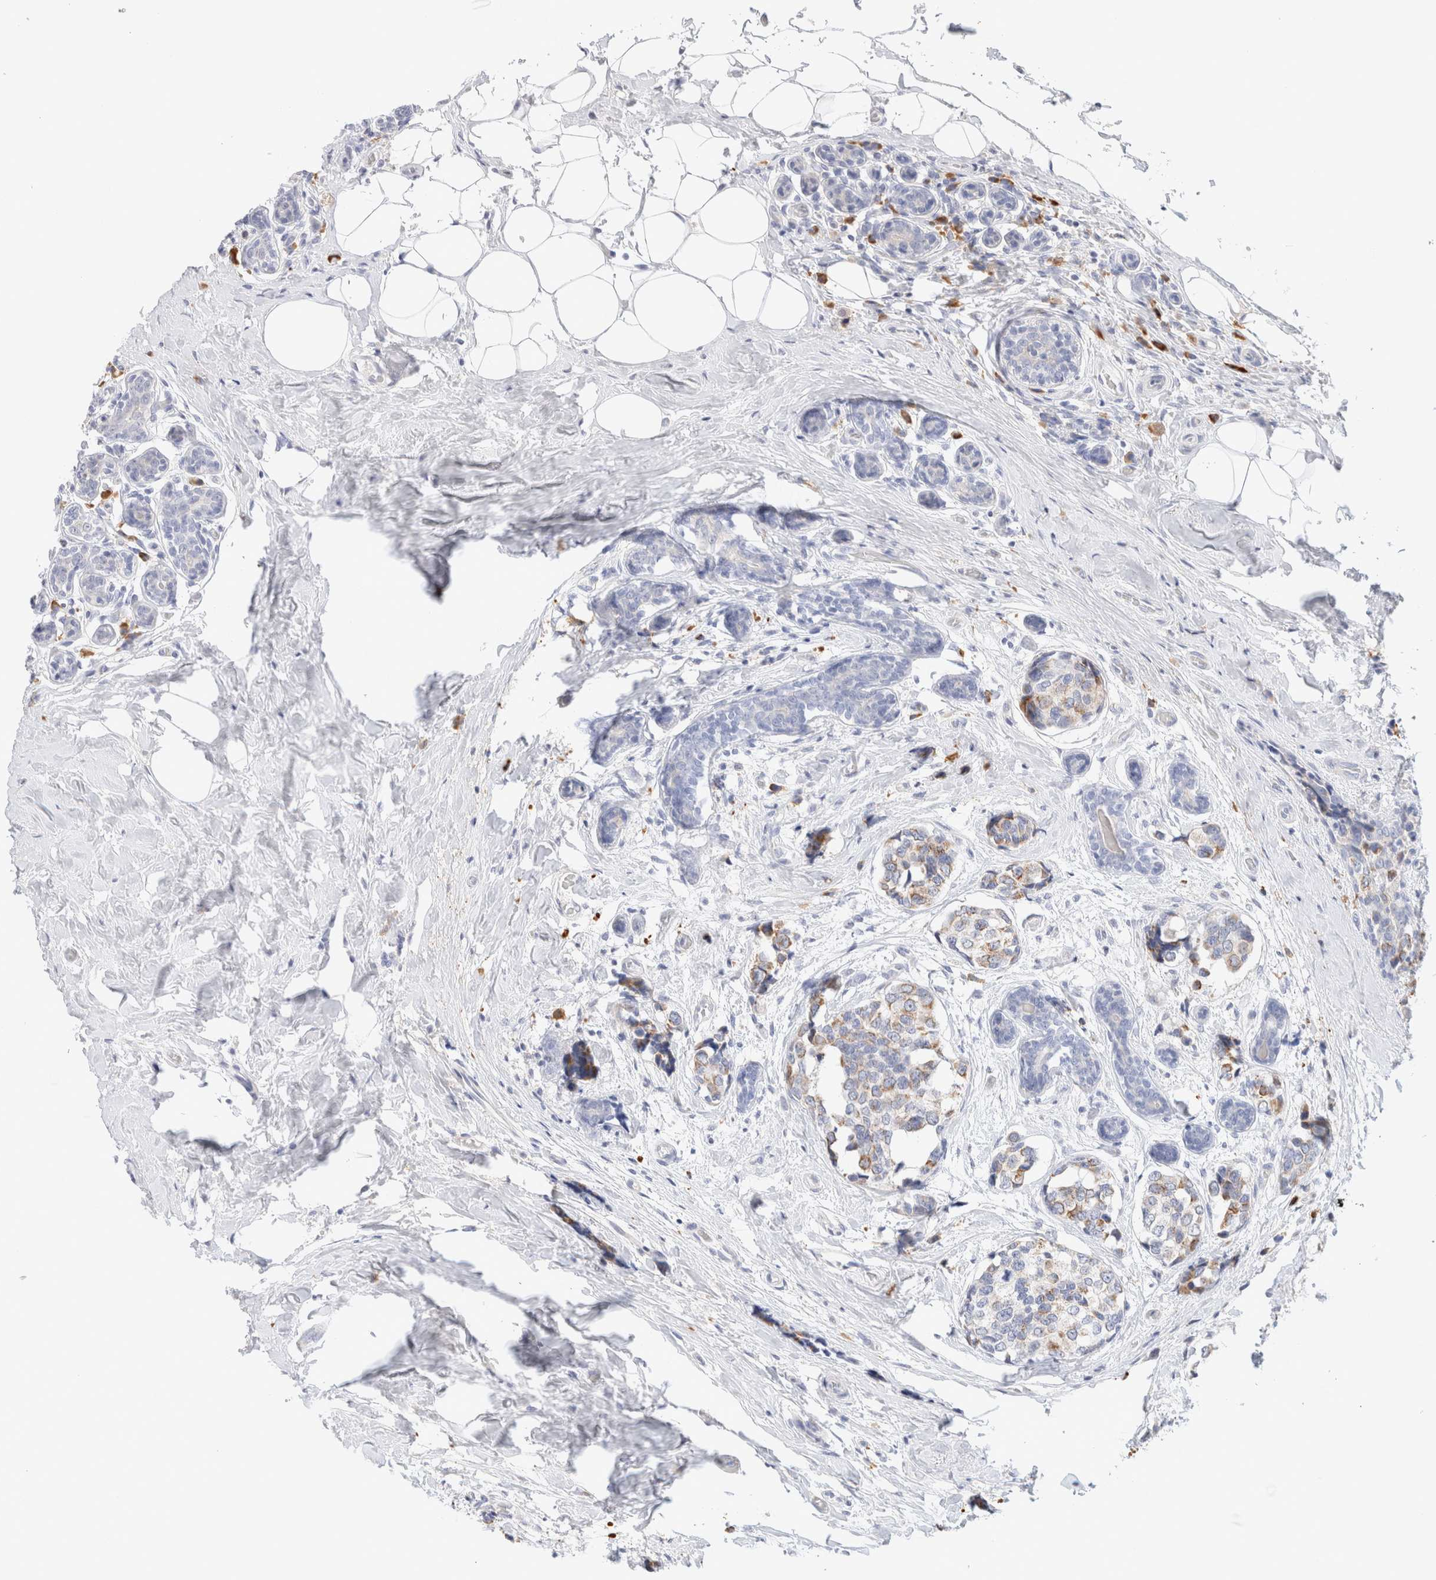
{"staining": {"intensity": "weak", "quantity": "25%-75%", "location": "cytoplasmic/membranous"}, "tissue": "breast cancer", "cell_type": "Tumor cells", "image_type": "cancer", "snomed": [{"axis": "morphology", "description": "Normal tissue, NOS"}, {"axis": "morphology", "description": "Duct carcinoma"}, {"axis": "topography", "description": "Breast"}], "caption": "Tumor cells exhibit low levels of weak cytoplasmic/membranous expression in about 25%-75% of cells in breast infiltrating ductal carcinoma. (DAB (3,3'-diaminobenzidine) IHC with brightfield microscopy, high magnification).", "gene": "GADD45G", "patient": {"sex": "female", "age": 43}}